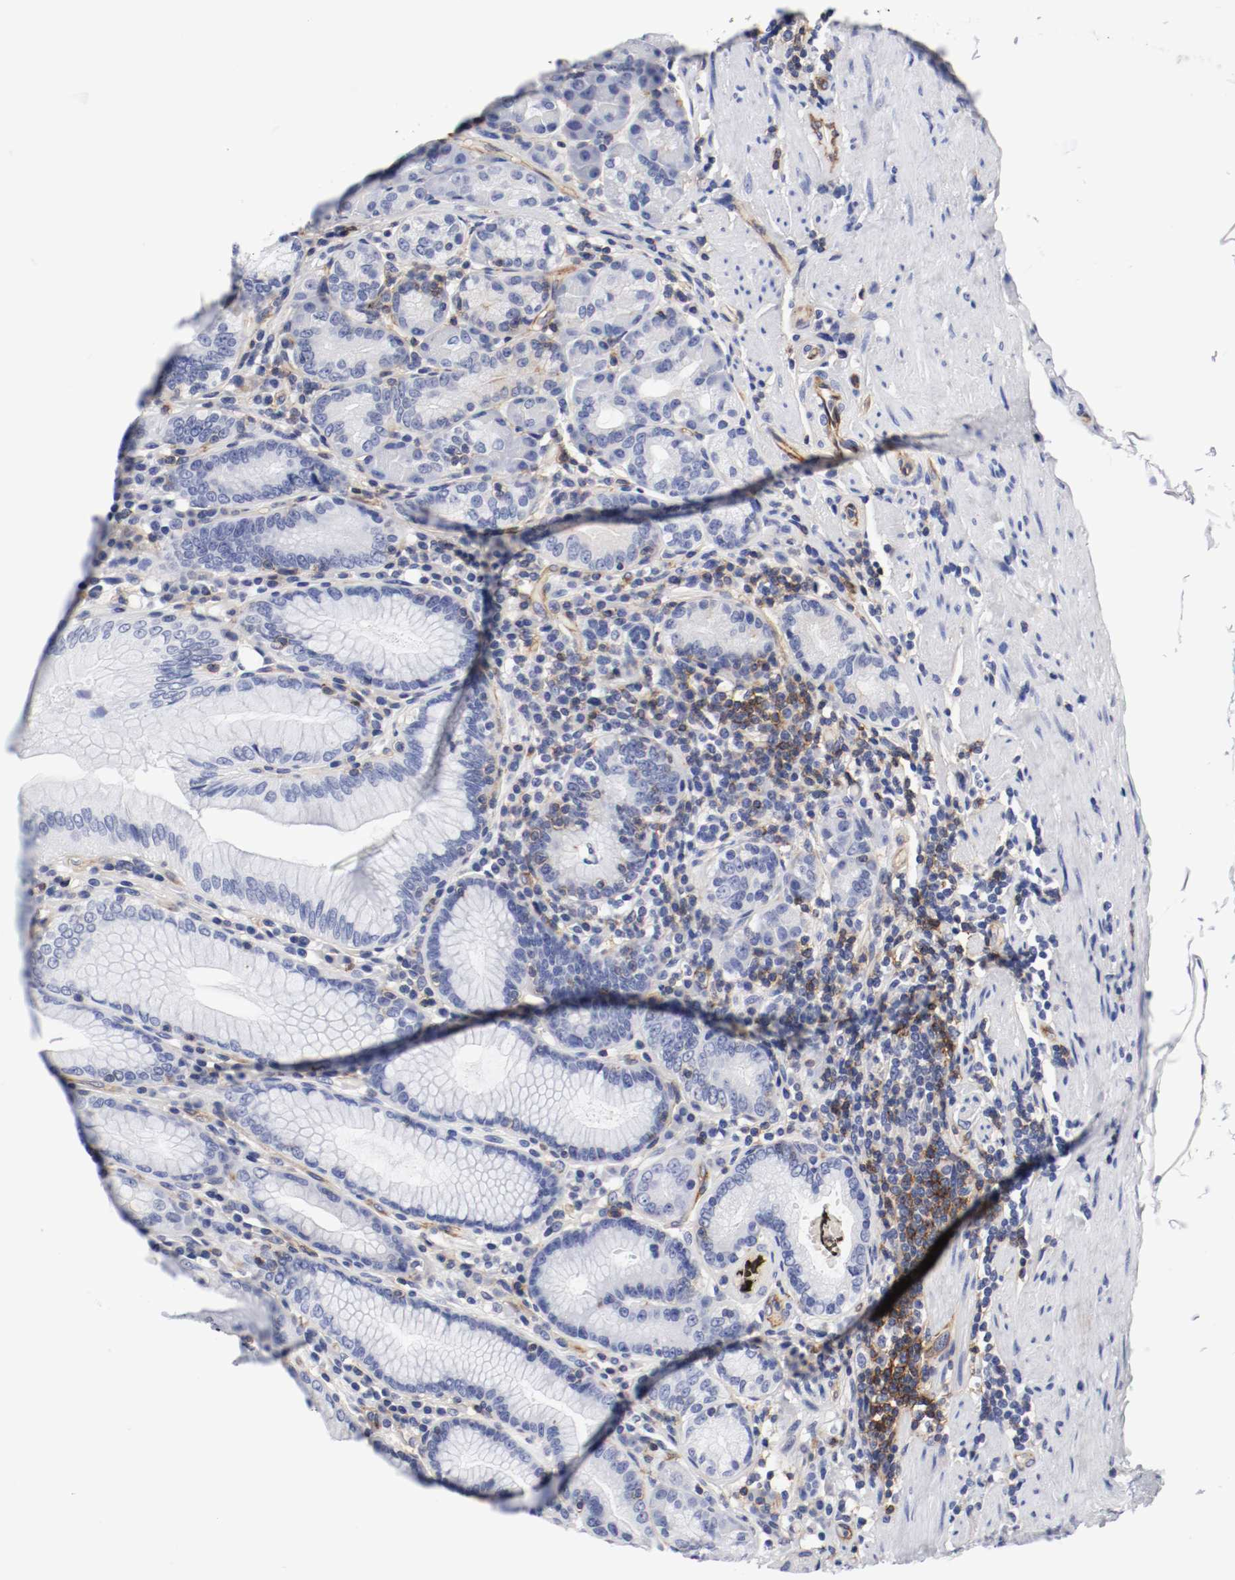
{"staining": {"intensity": "negative", "quantity": "none", "location": "none"}, "tissue": "stomach", "cell_type": "Glandular cells", "image_type": "normal", "snomed": [{"axis": "morphology", "description": "Normal tissue, NOS"}, {"axis": "topography", "description": "Stomach, lower"}], "caption": "Immunohistochemistry of benign human stomach displays no positivity in glandular cells. (DAB immunohistochemistry (IHC), high magnification).", "gene": "IFITM1", "patient": {"sex": "female", "age": 76}}